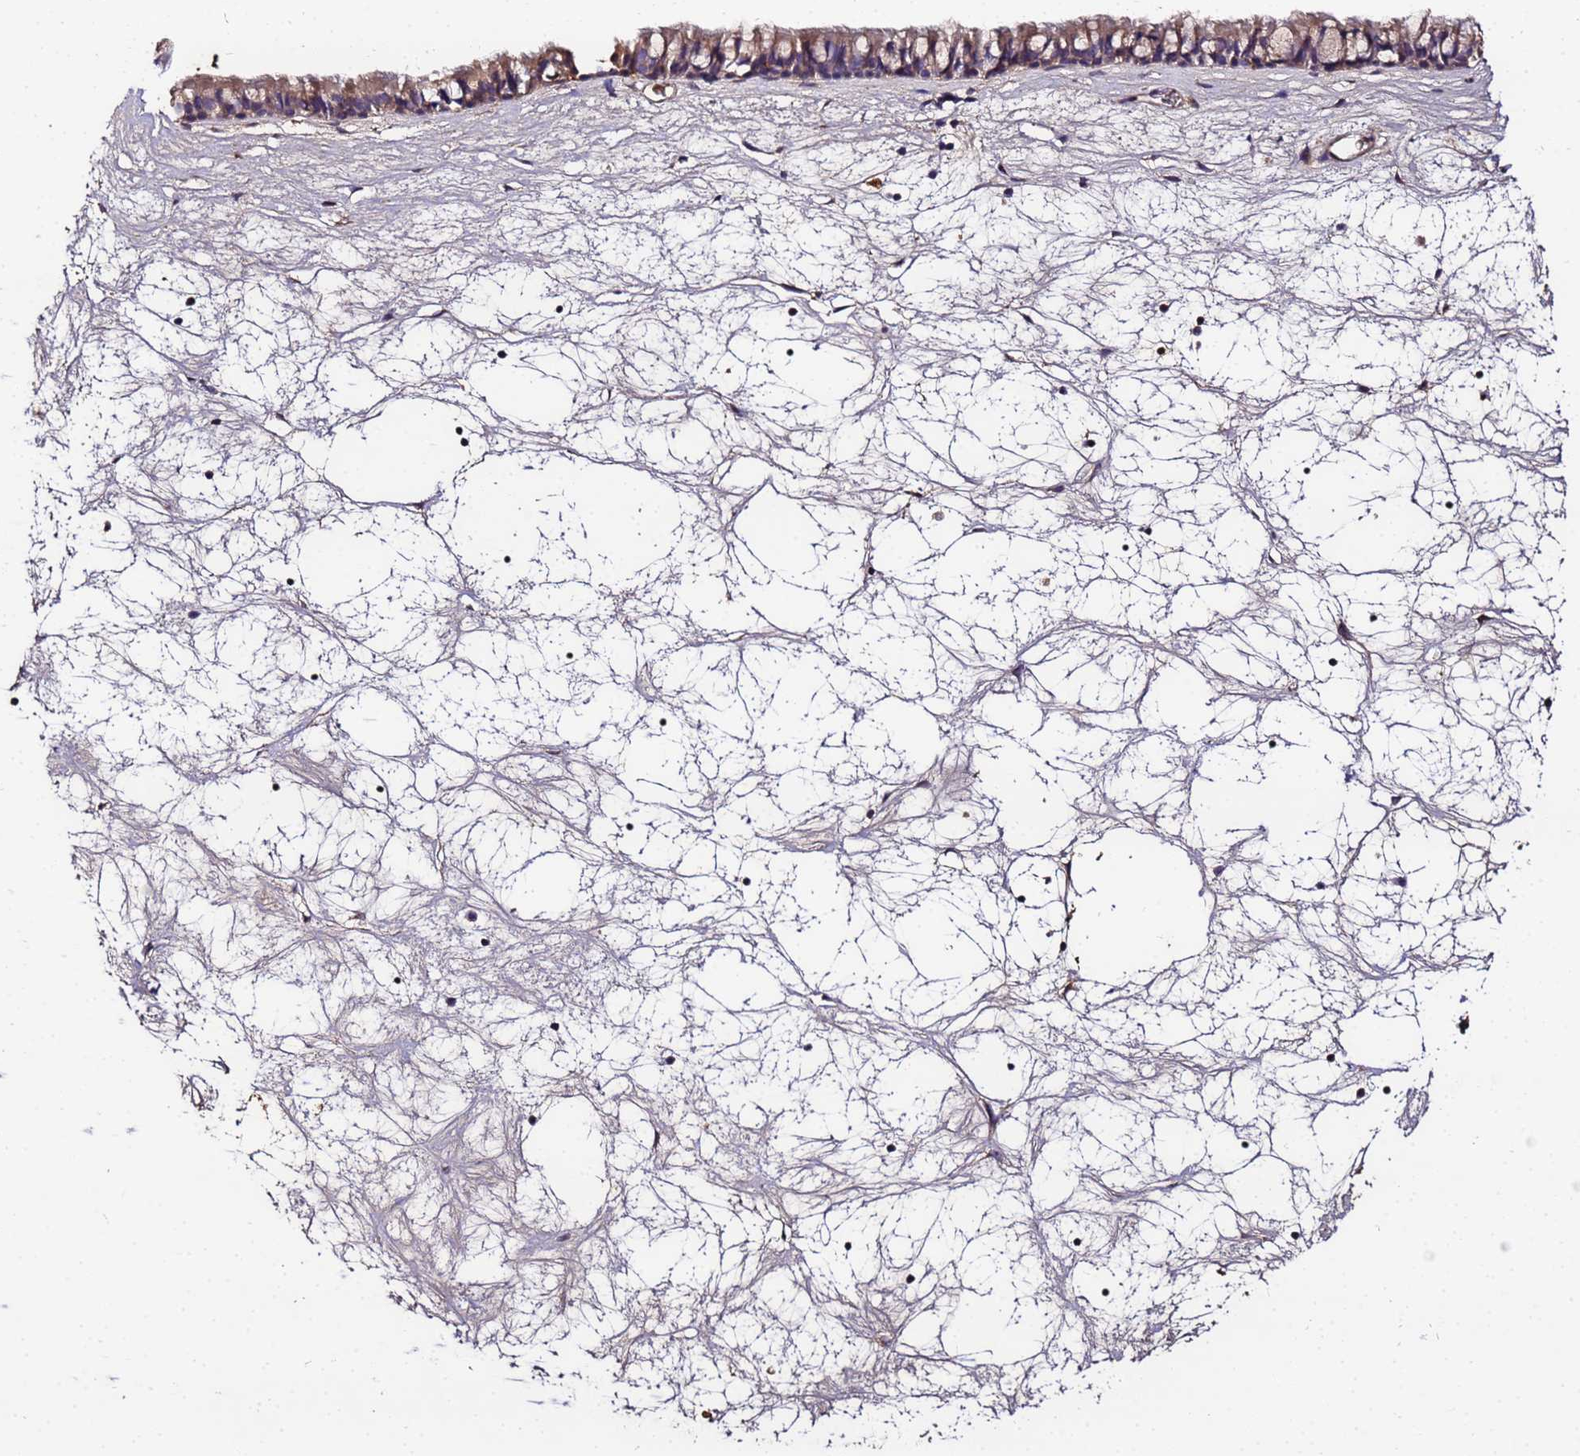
{"staining": {"intensity": "weak", "quantity": "25%-75%", "location": "cytoplasmic/membranous"}, "tissue": "nasopharynx", "cell_type": "Respiratory epithelial cells", "image_type": "normal", "snomed": [{"axis": "morphology", "description": "Normal tissue, NOS"}, {"axis": "topography", "description": "Nasopharynx"}], "caption": "Respiratory epithelial cells display low levels of weak cytoplasmic/membranous positivity in about 25%-75% of cells in unremarkable human nasopharynx. (IHC, brightfield microscopy, high magnification).", "gene": "MTERF1", "patient": {"sex": "male", "age": 64}}